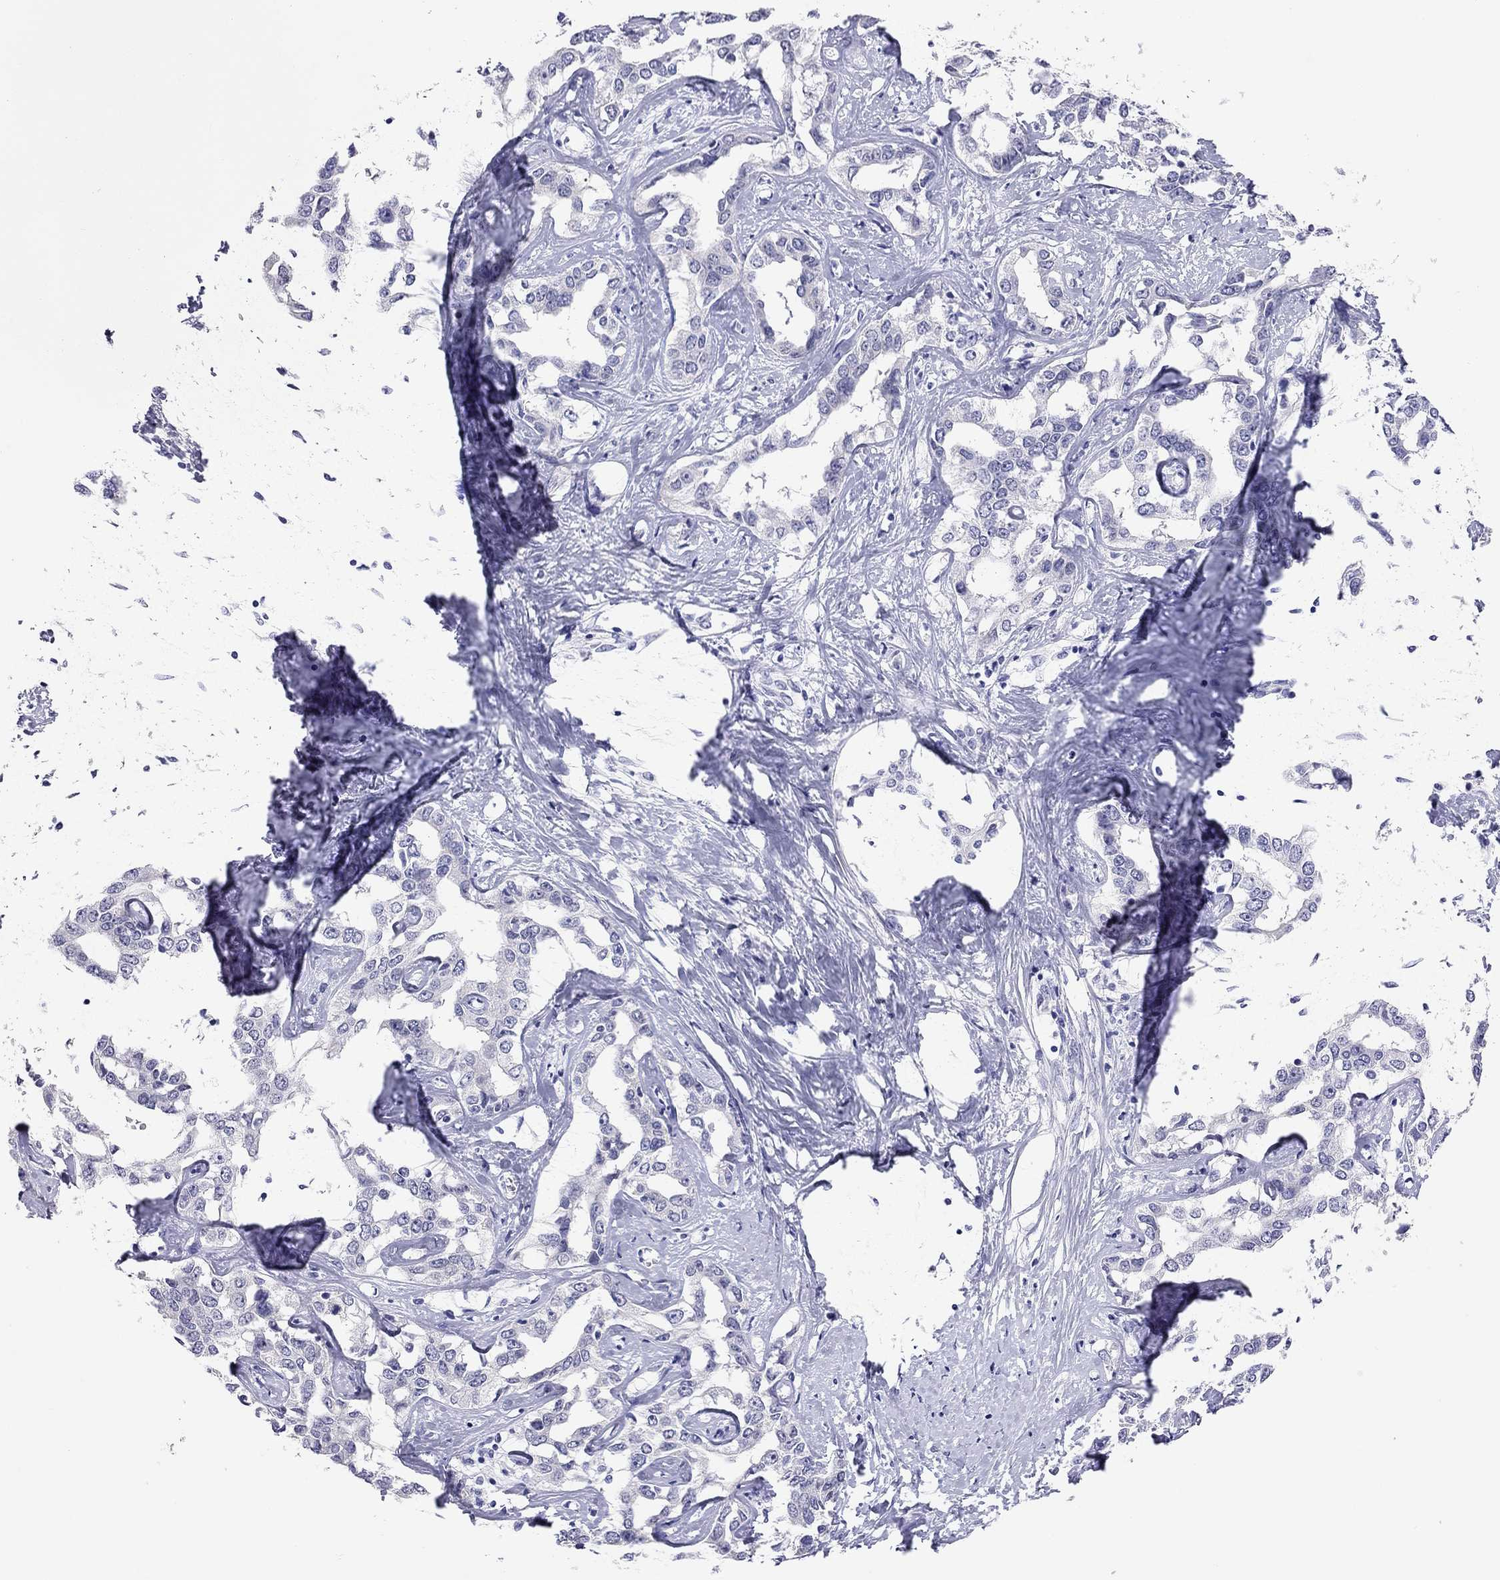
{"staining": {"intensity": "negative", "quantity": "none", "location": "none"}, "tissue": "liver cancer", "cell_type": "Tumor cells", "image_type": "cancer", "snomed": [{"axis": "morphology", "description": "Cholangiocarcinoma"}, {"axis": "topography", "description": "Liver"}], "caption": "Immunohistochemical staining of human liver cancer demonstrates no significant expression in tumor cells.", "gene": "ARMC12", "patient": {"sex": "male", "age": 59}}